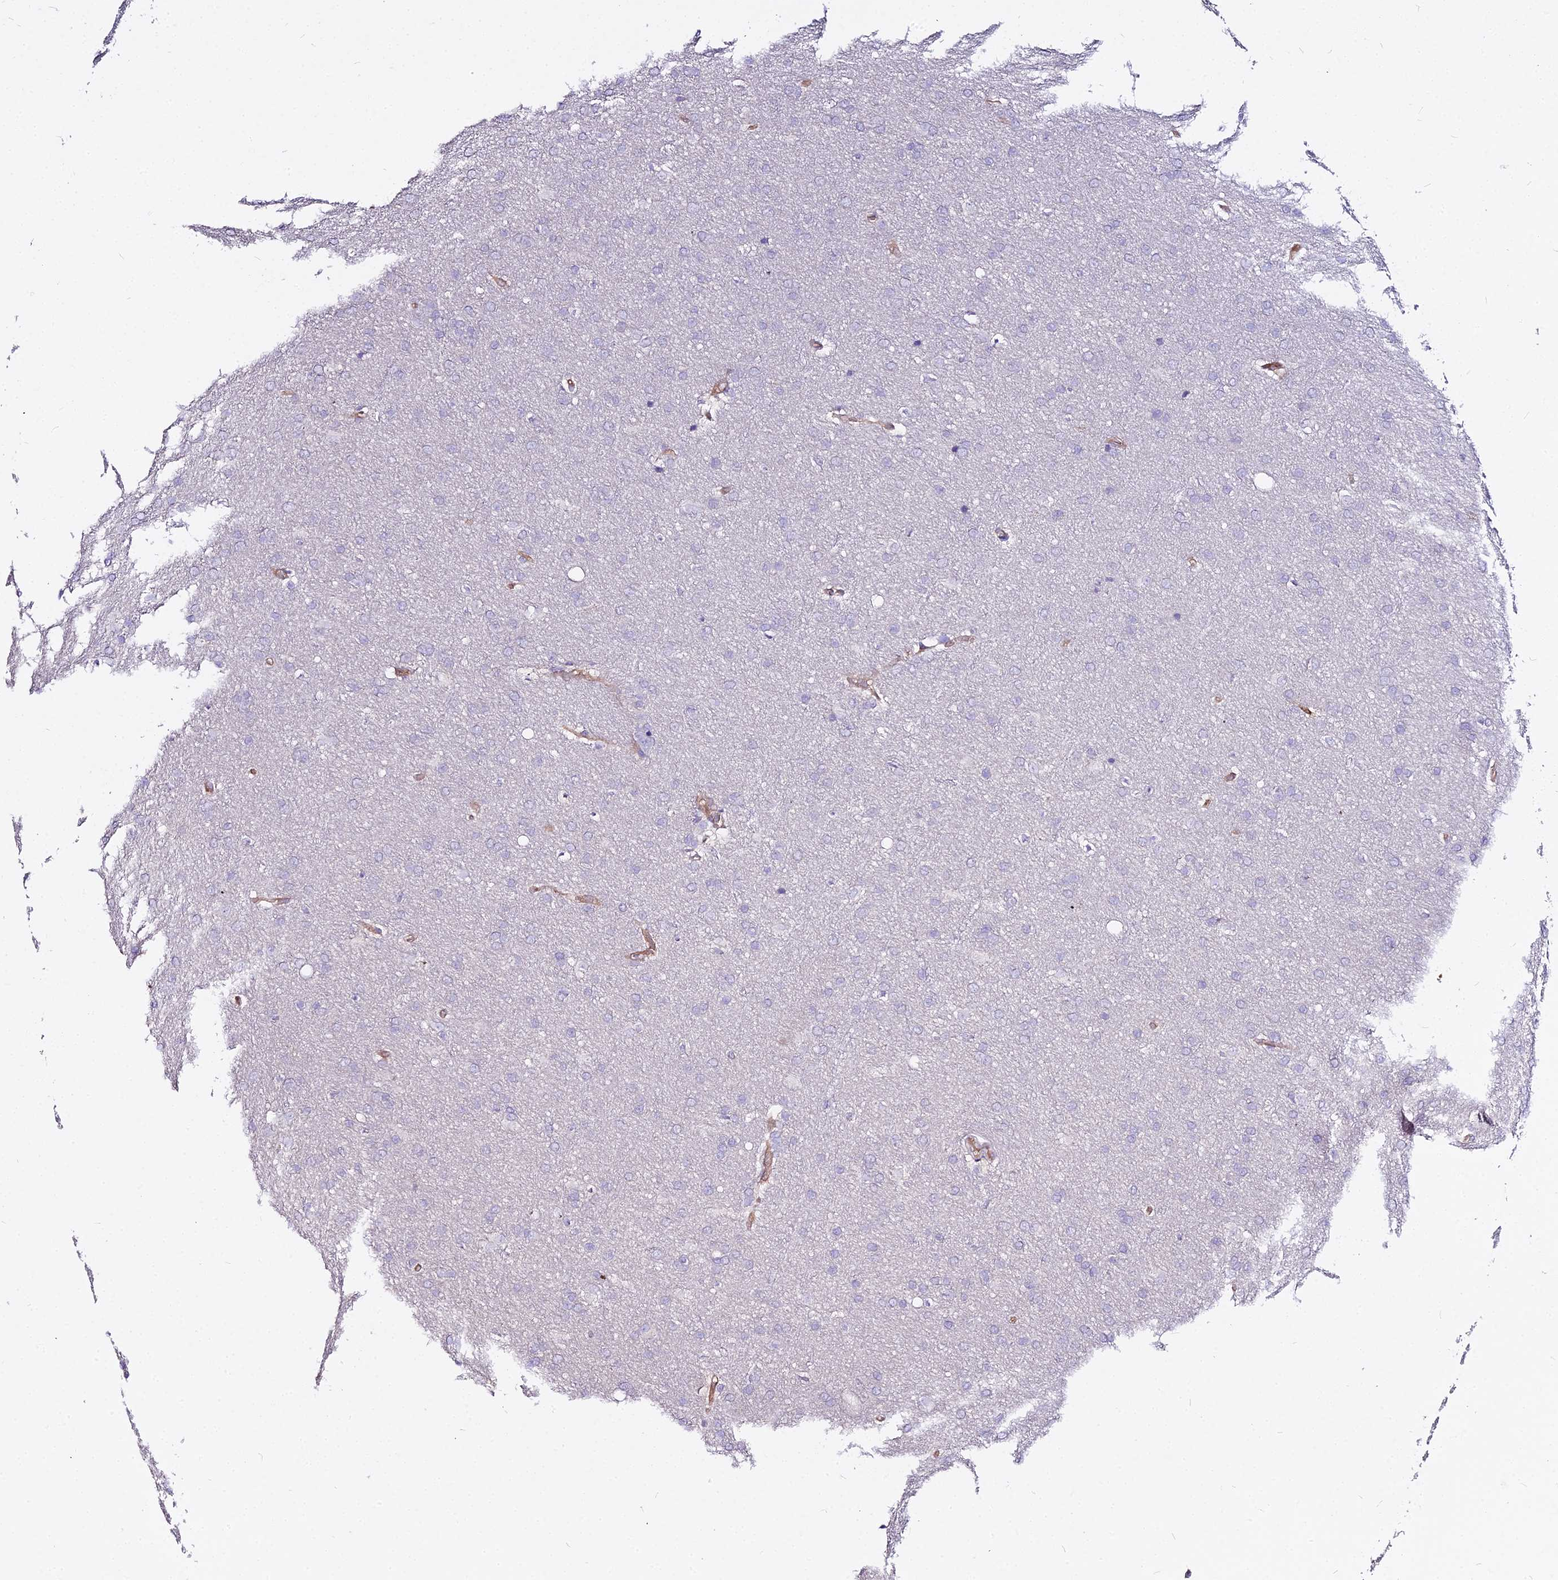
{"staining": {"intensity": "negative", "quantity": "none", "location": "none"}, "tissue": "glioma", "cell_type": "Tumor cells", "image_type": "cancer", "snomed": [{"axis": "morphology", "description": "Glioma, malignant, Low grade"}, {"axis": "topography", "description": "Brain"}], "caption": "High power microscopy micrograph of an immunohistochemistry micrograph of glioma, revealing no significant expression in tumor cells. (Brightfield microscopy of DAB IHC at high magnification).", "gene": "GLYAT", "patient": {"sex": "female", "age": 32}}